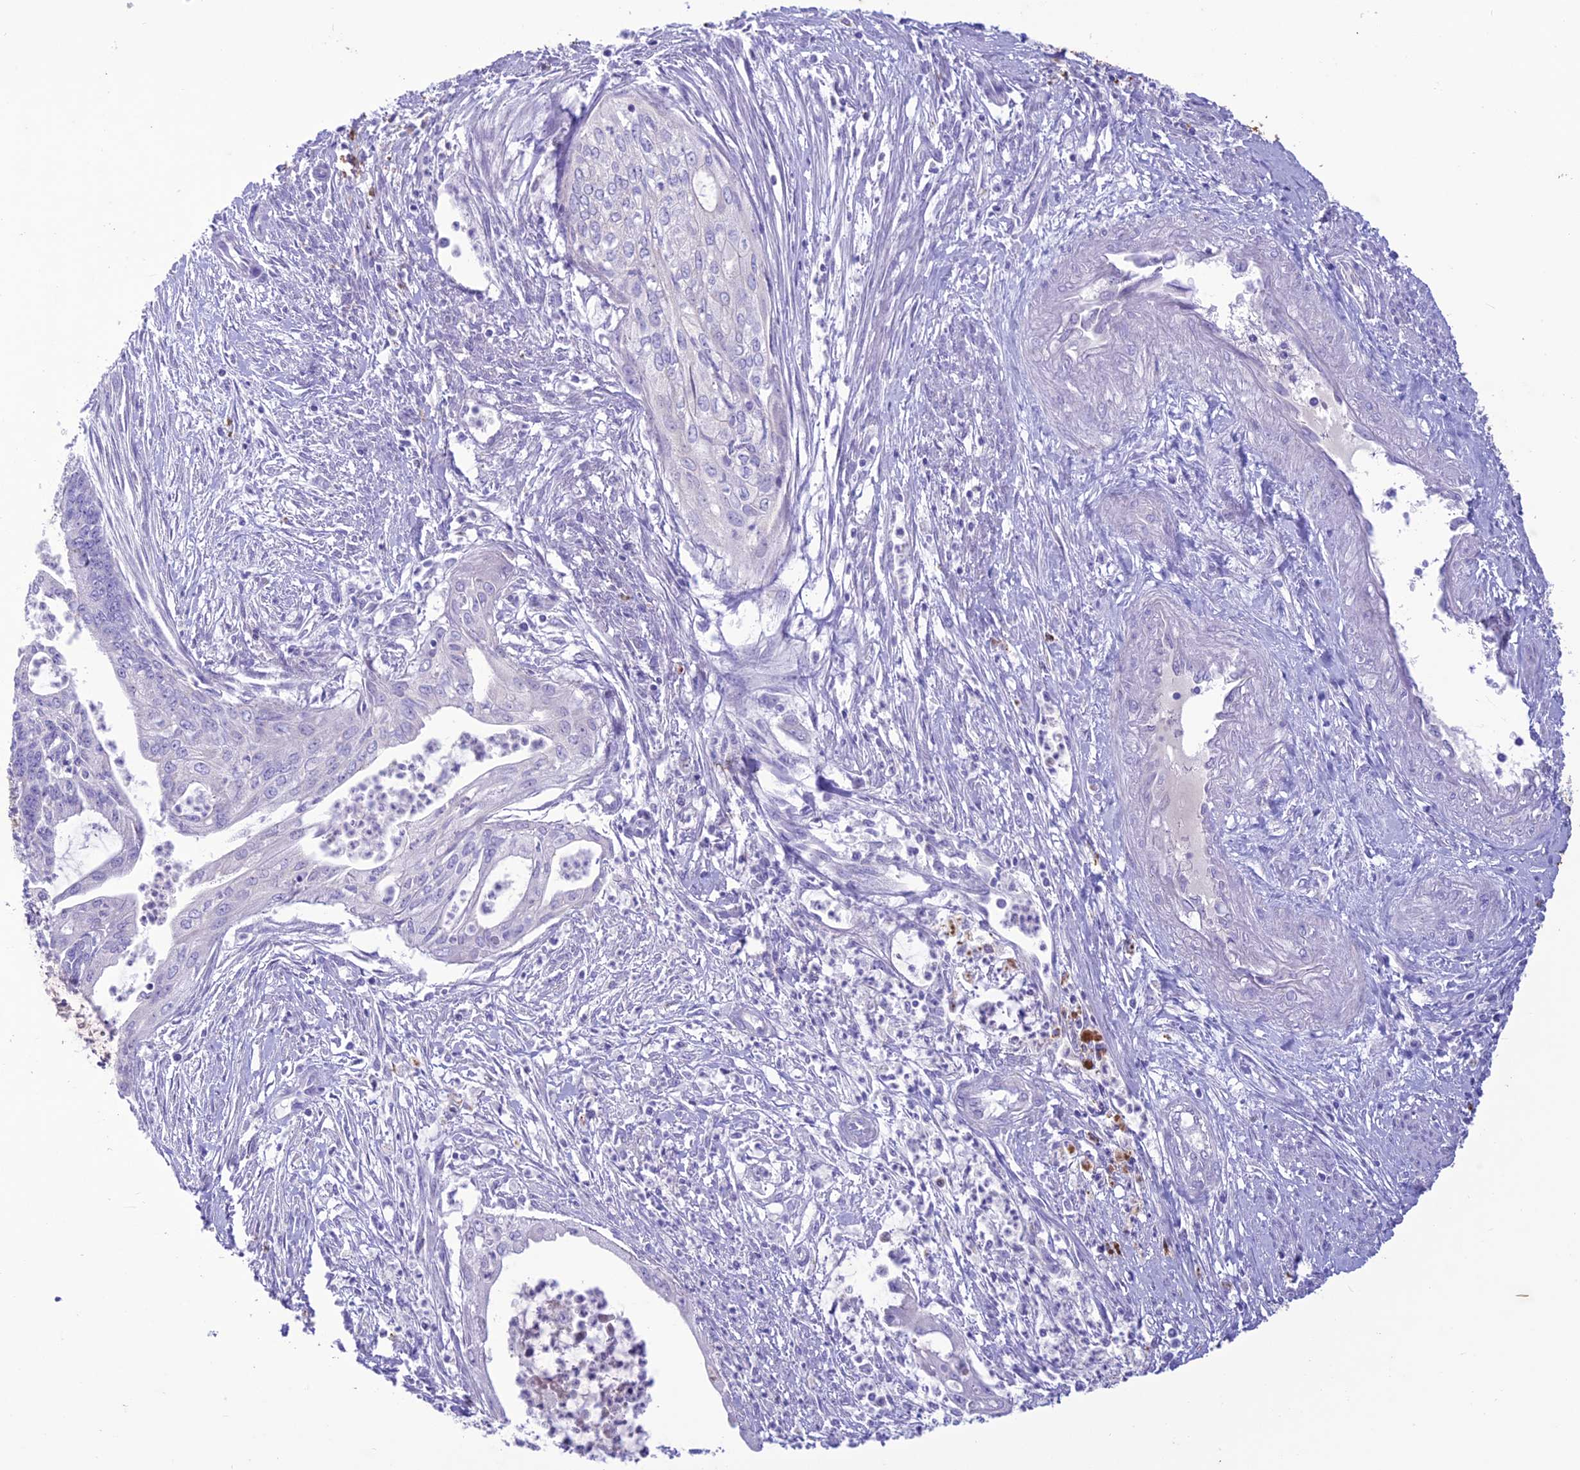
{"staining": {"intensity": "negative", "quantity": "none", "location": "none"}, "tissue": "endometrial cancer", "cell_type": "Tumor cells", "image_type": "cancer", "snomed": [{"axis": "morphology", "description": "Adenocarcinoma, NOS"}, {"axis": "topography", "description": "Endometrium"}], "caption": "DAB (3,3'-diaminobenzidine) immunohistochemical staining of human endometrial adenocarcinoma displays no significant expression in tumor cells.", "gene": "IFT172", "patient": {"sex": "female", "age": 73}}